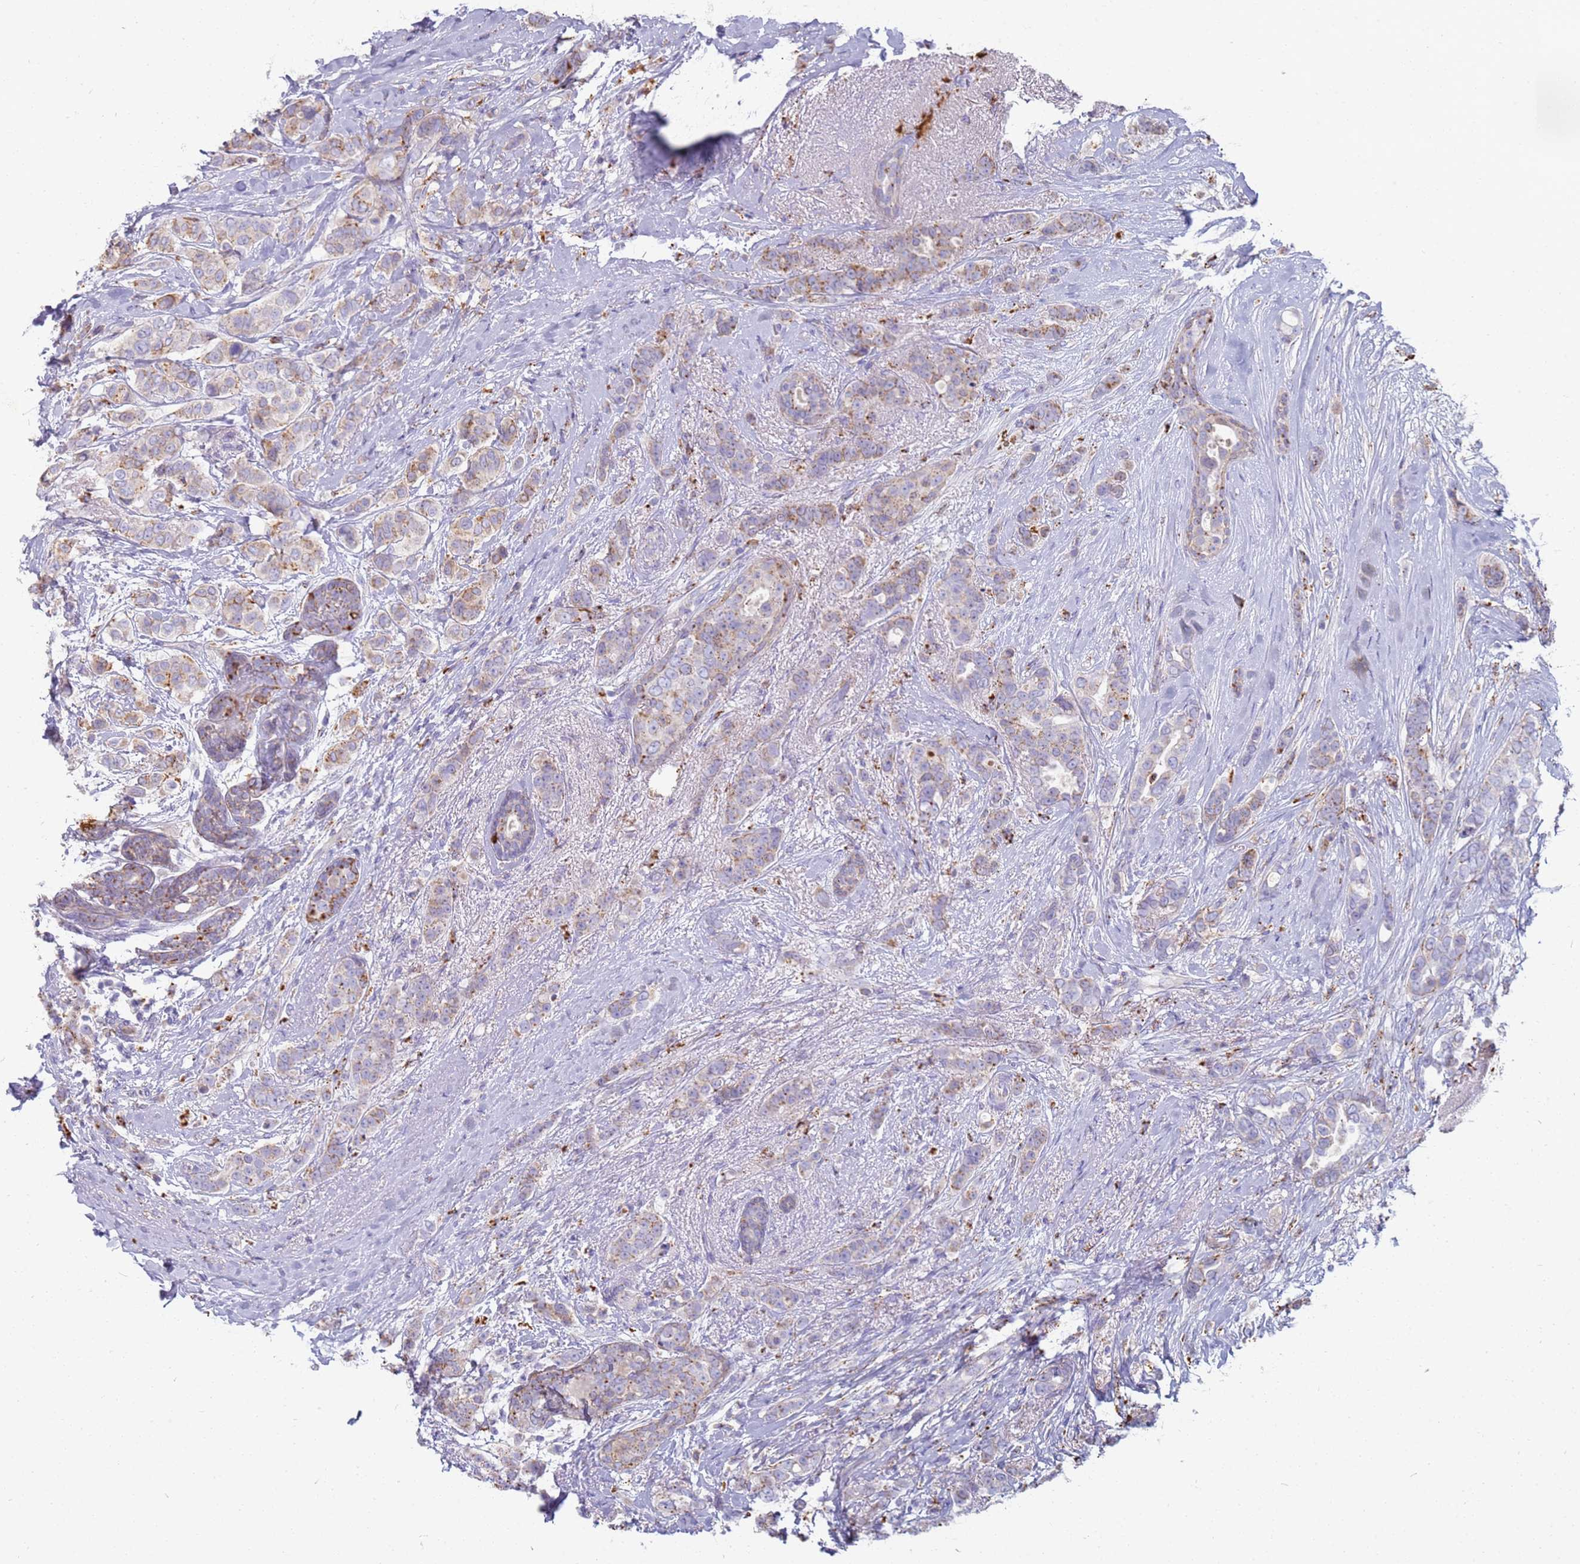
{"staining": {"intensity": "moderate", "quantity": "25%-75%", "location": "cytoplasmic/membranous"}, "tissue": "breast cancer", "cell_type": "Tumor cells", "image_type": "cancer", "snomed": [{"axis": "morphology", "description": "Lobular carcinoma"}, {"axis": "topography", "description": "Breast"}], "caption": "Brown immunohistochemical staining in human lobular carcinoma (breast) exhibits moderate cytoplasmic/membranous positivity in about 25%-75% of tumor cells.", "gene": "TMEM229B", "patient": {"sex": "female", "age": 51}}